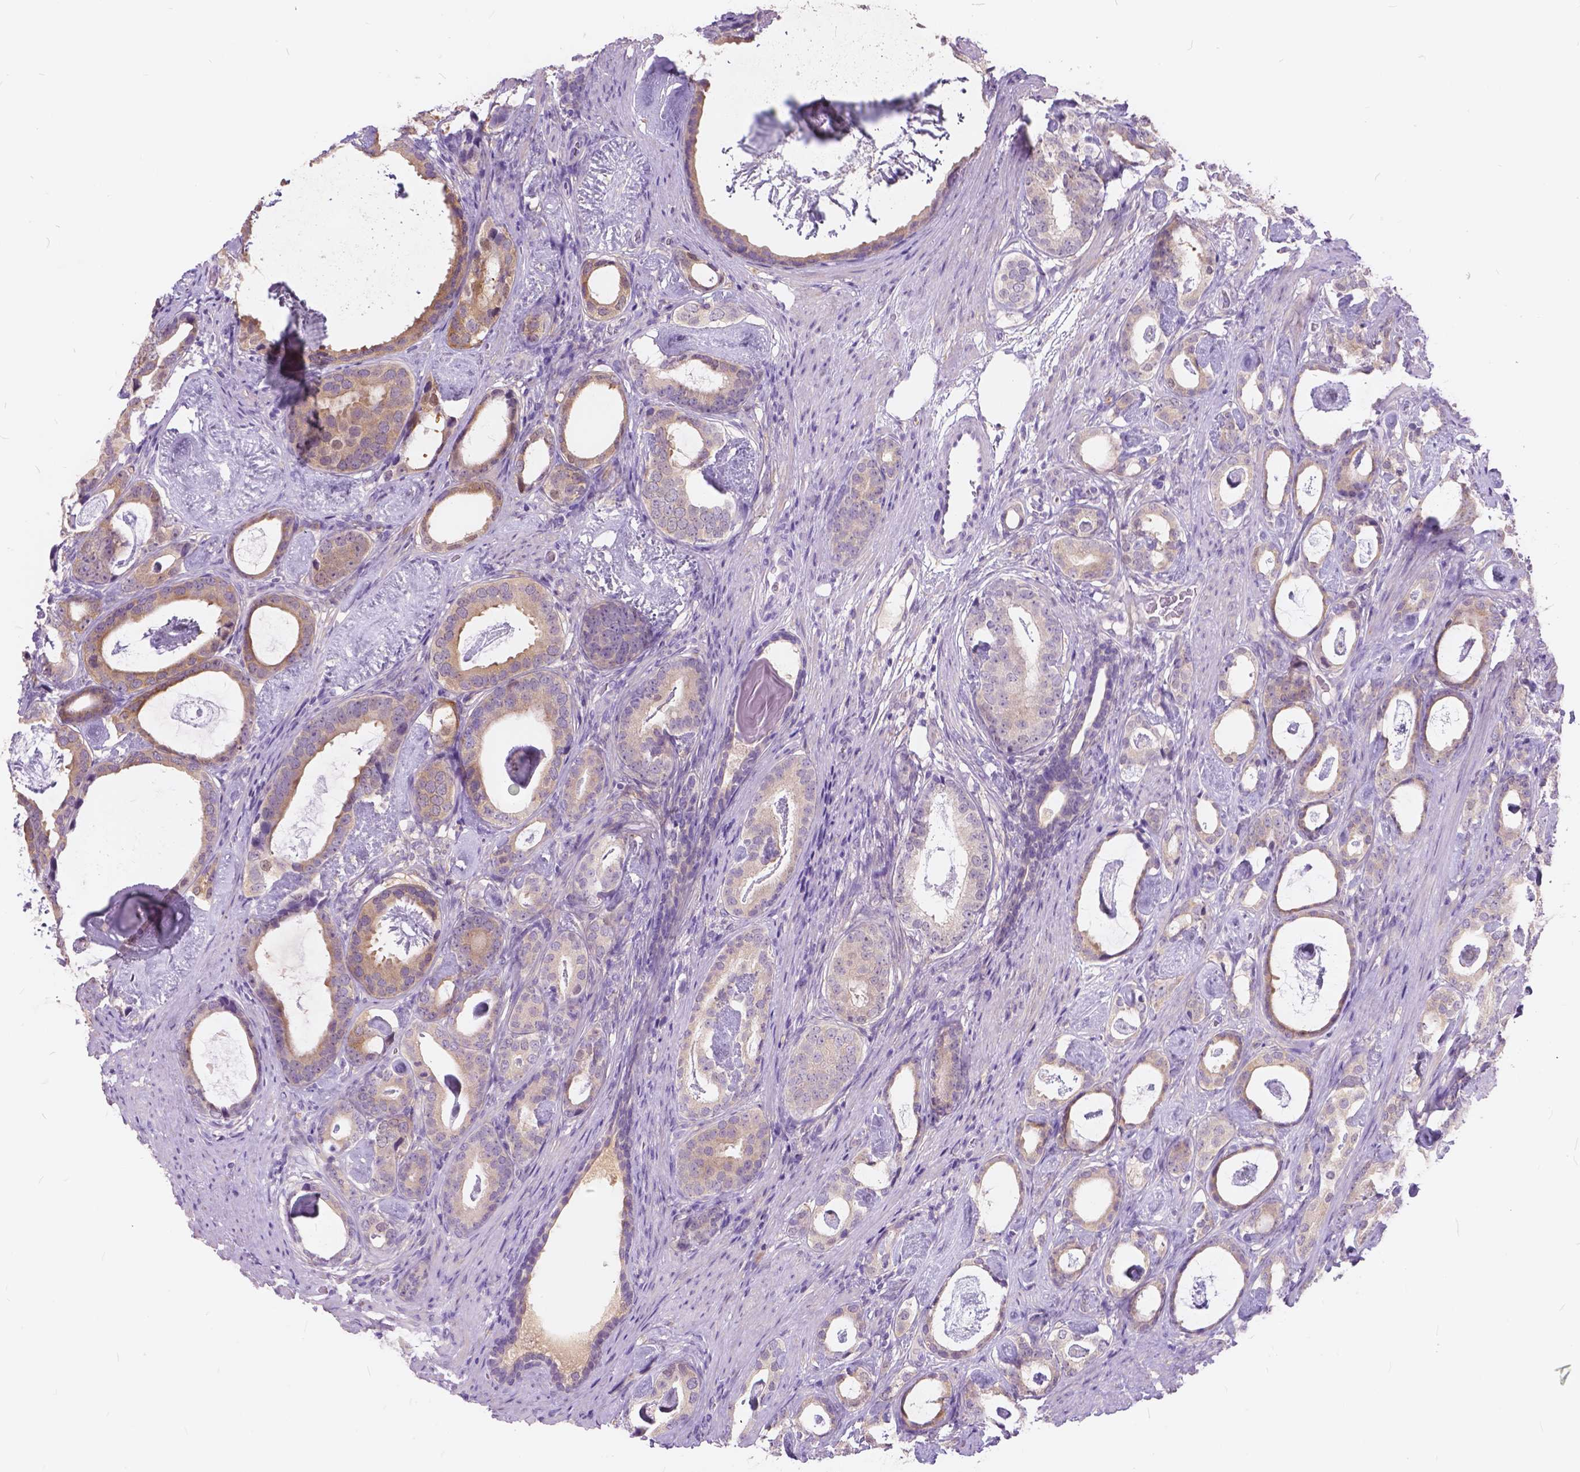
{"staining": {"intensity": "weak", "quantity": ">75%", "location": "cytoplasmic/membranous"}, "tissue": "prostate cancer", "cell_type": "Tumor cells", "image_type": "cancer", "snomed": [{"axis": "morphology", "description": "Adenocarcinoma, Low grade"}, {"axis": "topography", "description": "Prostate and seminal vesicle, NOS"}], "caption": "Immunohistochemistry (DAB (3,3'-diaminobenzidine)) staining of human adenocarcinoma (low-grade) (prostate) reveals weak cytoplasmic/membranous protein positivity in about >75% of tumor cells.", "gene": "PEX11G", "patient": {"sex": "male", "age": 71}}